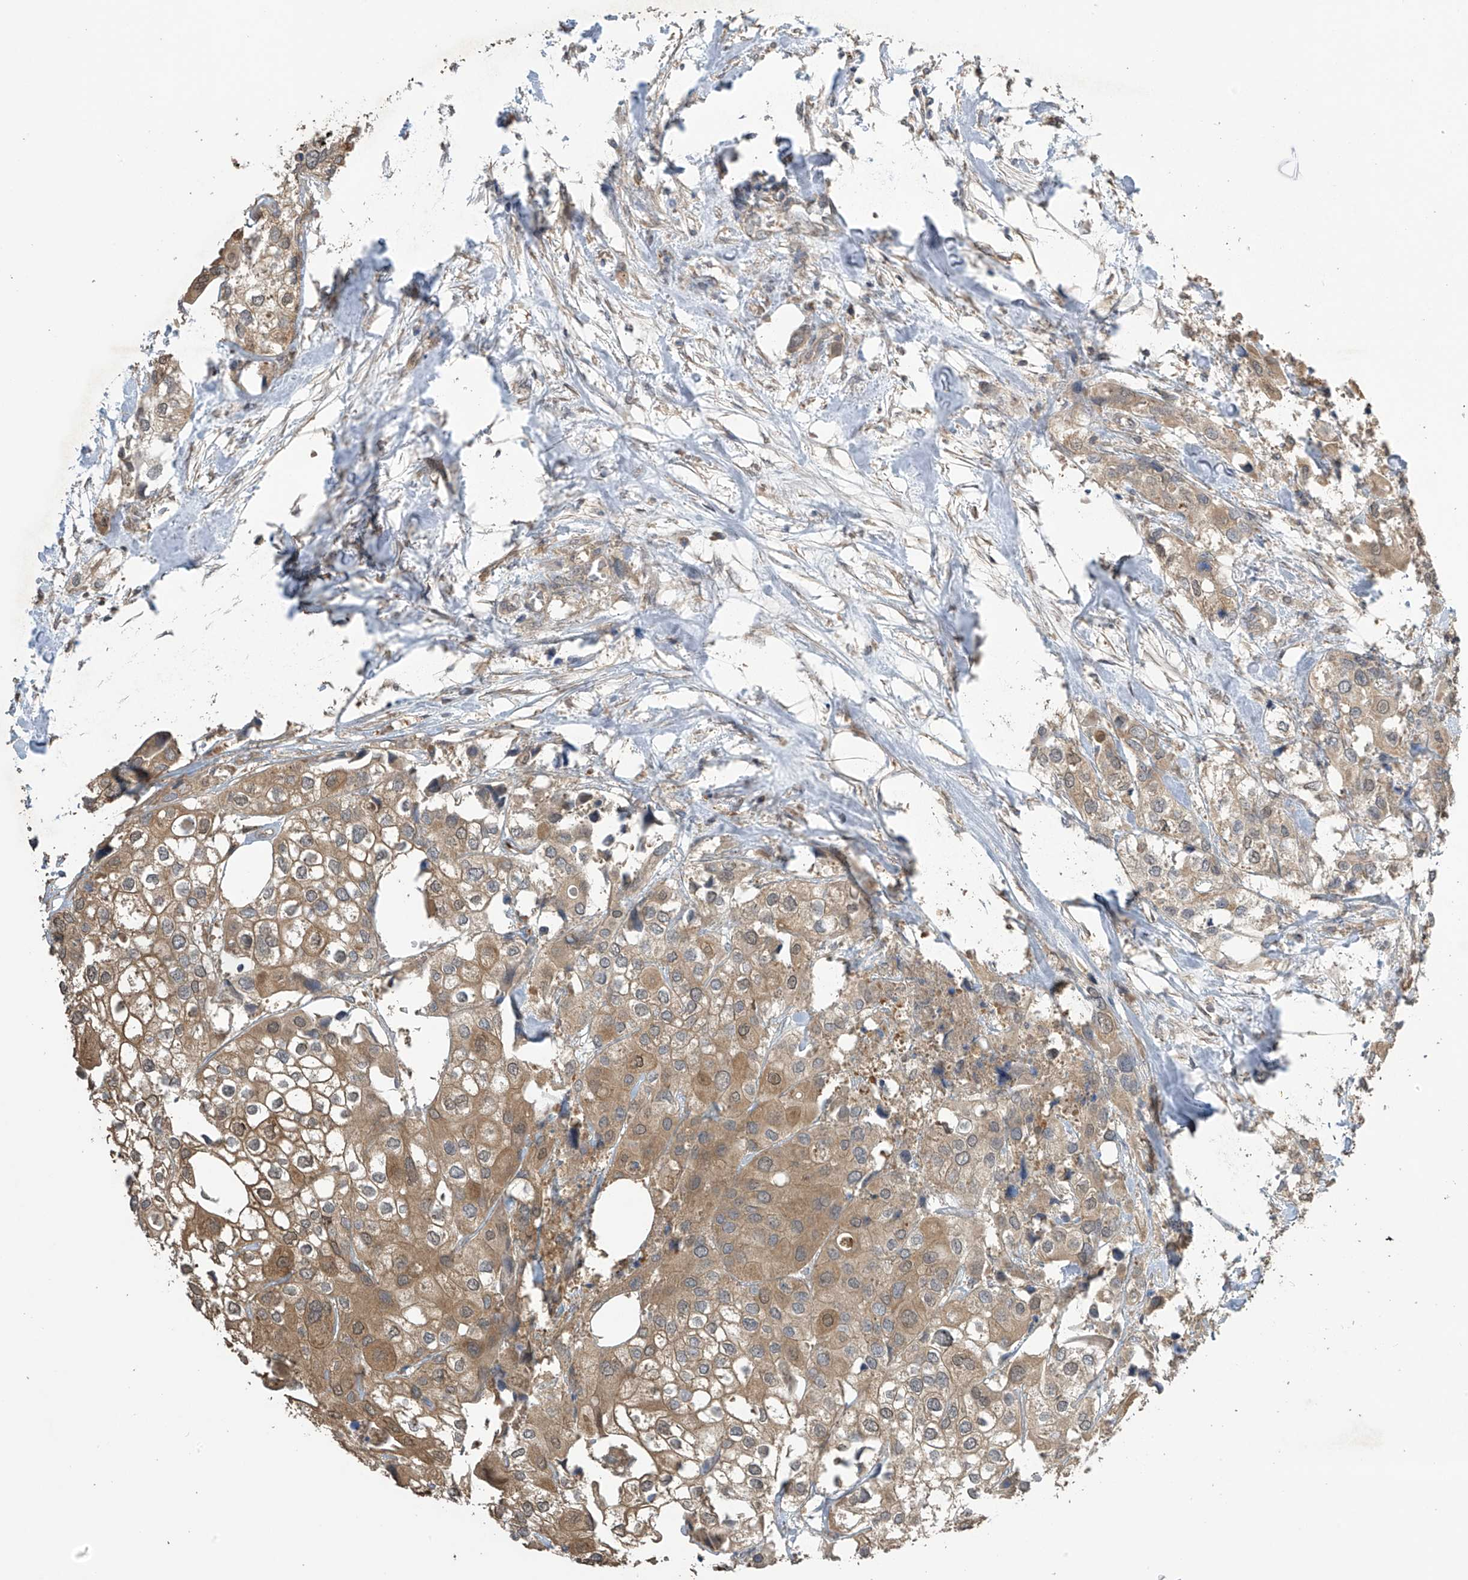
{"staining": {"intensity": "moderate", "quantity": ">75%", "location": "cytoplasmic/membranous"}, "tissue": "urothelial cancer", "cell_type": "Tumor cells", "image_type": "cancer", "snomed": [{"axis": "morphology", "description": "Urothelial carcinoma, High grade"}, {"axis": "topography", "description": "Urinary bladder"}], "caption": "This is a histology image of IHC staining of urothelial cancer, which shows moderate expression in the cytoplasmic/membranous of tumor cells.", "gene": "SLFN14", "patient": {"sex": "male", "age": 64}}